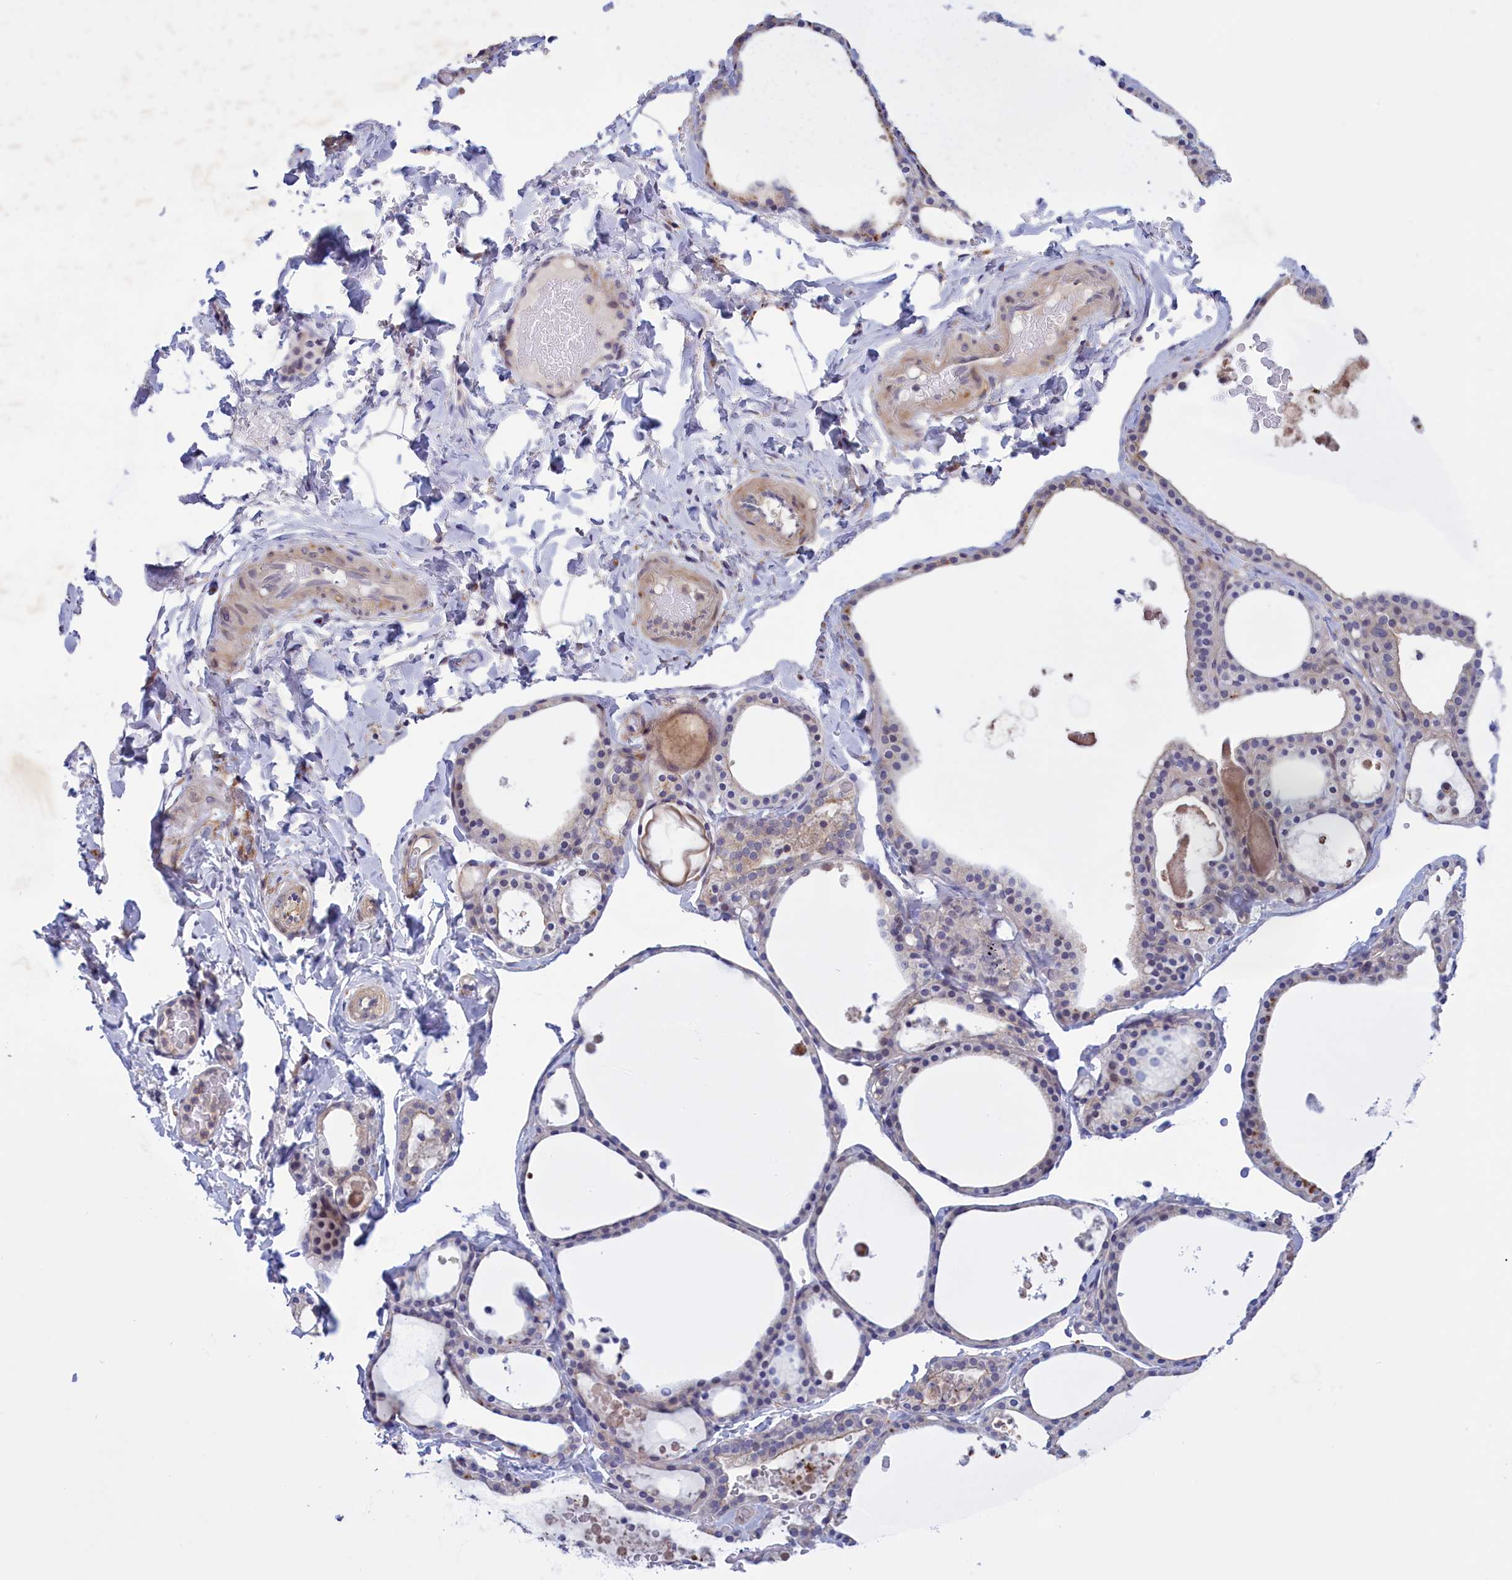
{"staining": {"intensity": "weak", "quantity": "25%-75%", "location": "cytoplasmic/membranous"}, "tissue": "thyroid gland", "cell_type": "Glandular cells", "image_type": "normal", "snomed": [{"axis": "morphology", "description": "Normal tissue, NOS"}, {"axis": "topography", "description": "Thyroid gland"}], "caption": "The immunohistochemical stain labels weak cytoplasmic/membranous positivity in glandular cells of normal thyroid gland.", "gene": "CORO2A", "patient": {"sex": "male", "age": 56}}